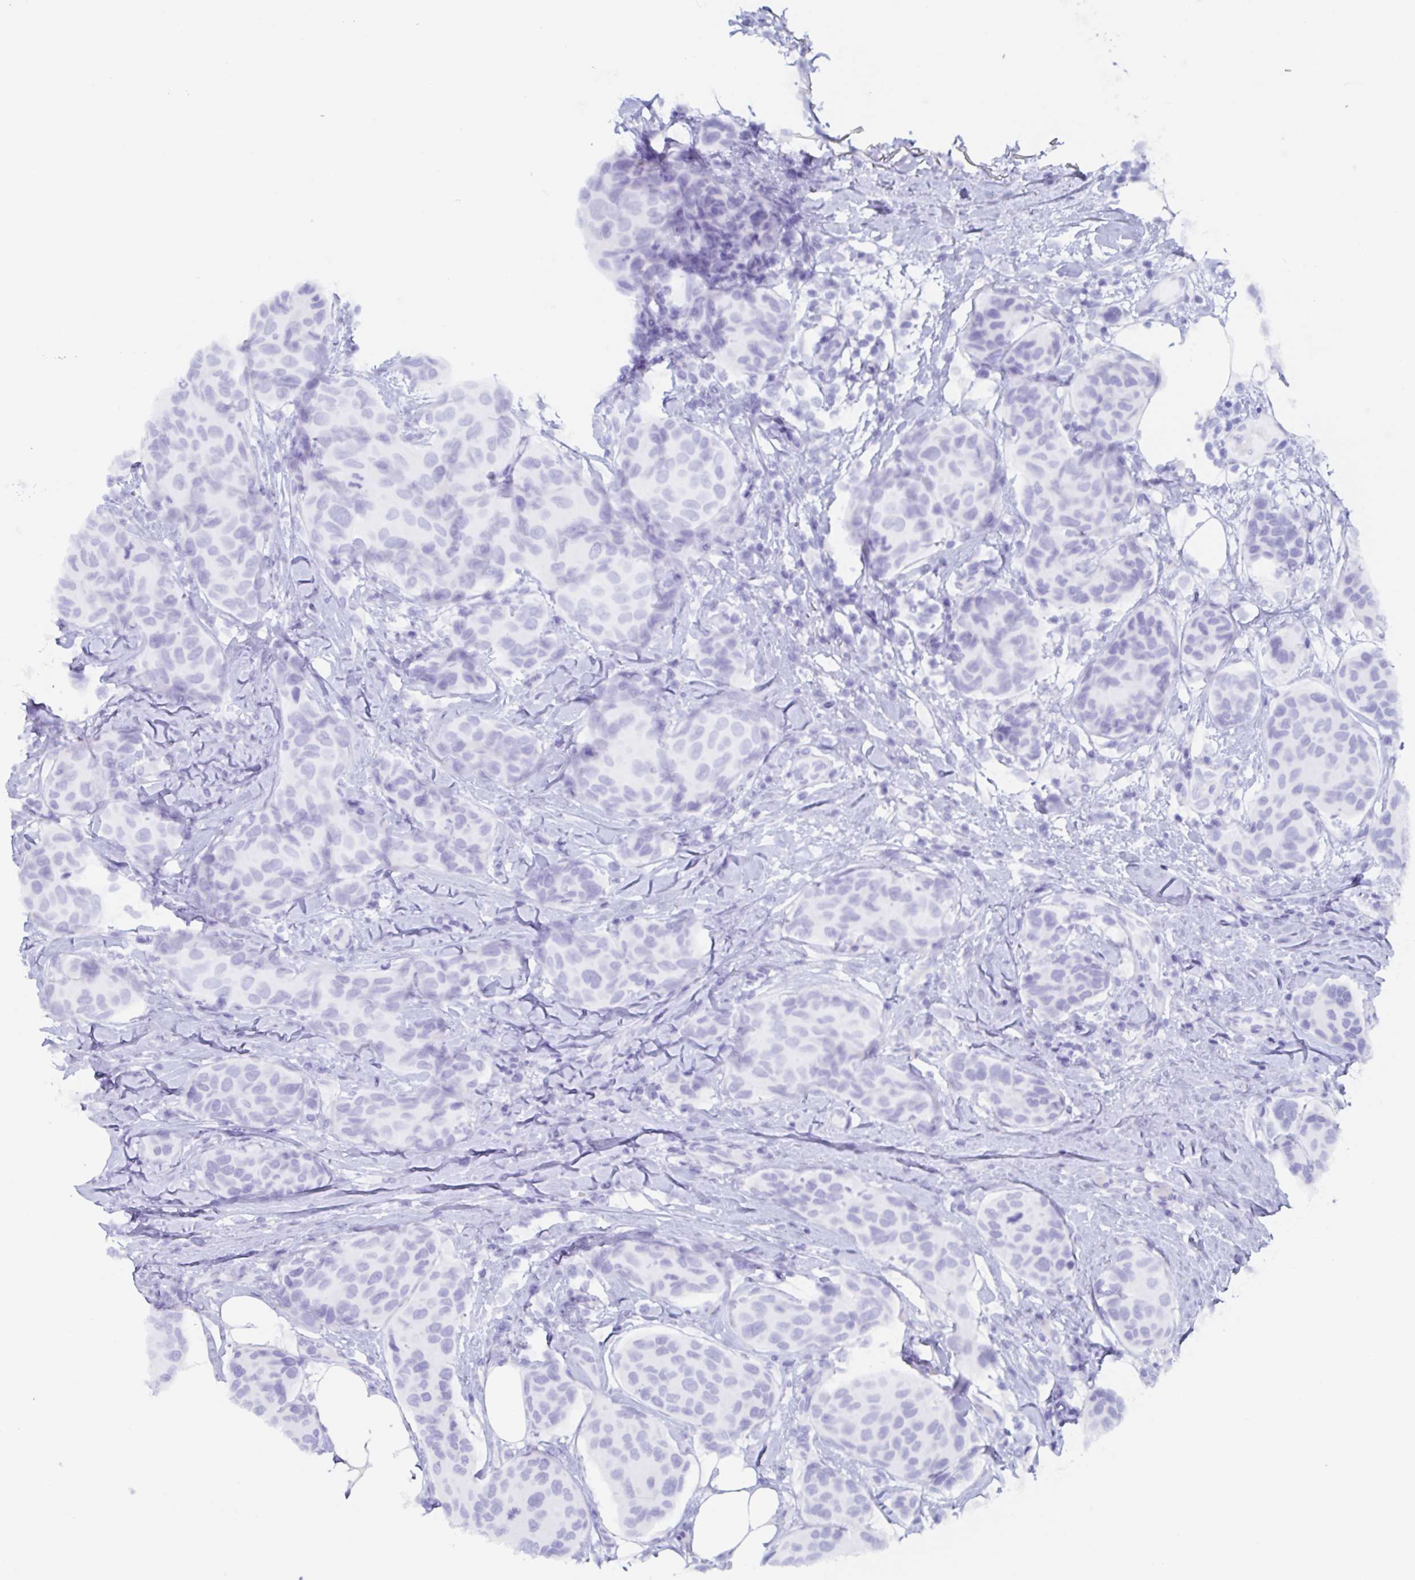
{"staining": {"intensity": "negative", "quantity": "none", "location": "none"}, "tissue": "breast cancer", "cell_type": "Tumor cells", "image_type": "cancer", "snomed": [{"axis": "morphology", "description": "Duct carcinoma"}, {"axis": "topography", "description": "Breast"}], "caption": "Invasive ductal carcinoma (breast) was stained to show a protein in brown. There is no significant positivity in tumor cells.", "gene": "AGFG2", "patient": {"sex": "female", "age": 80}}